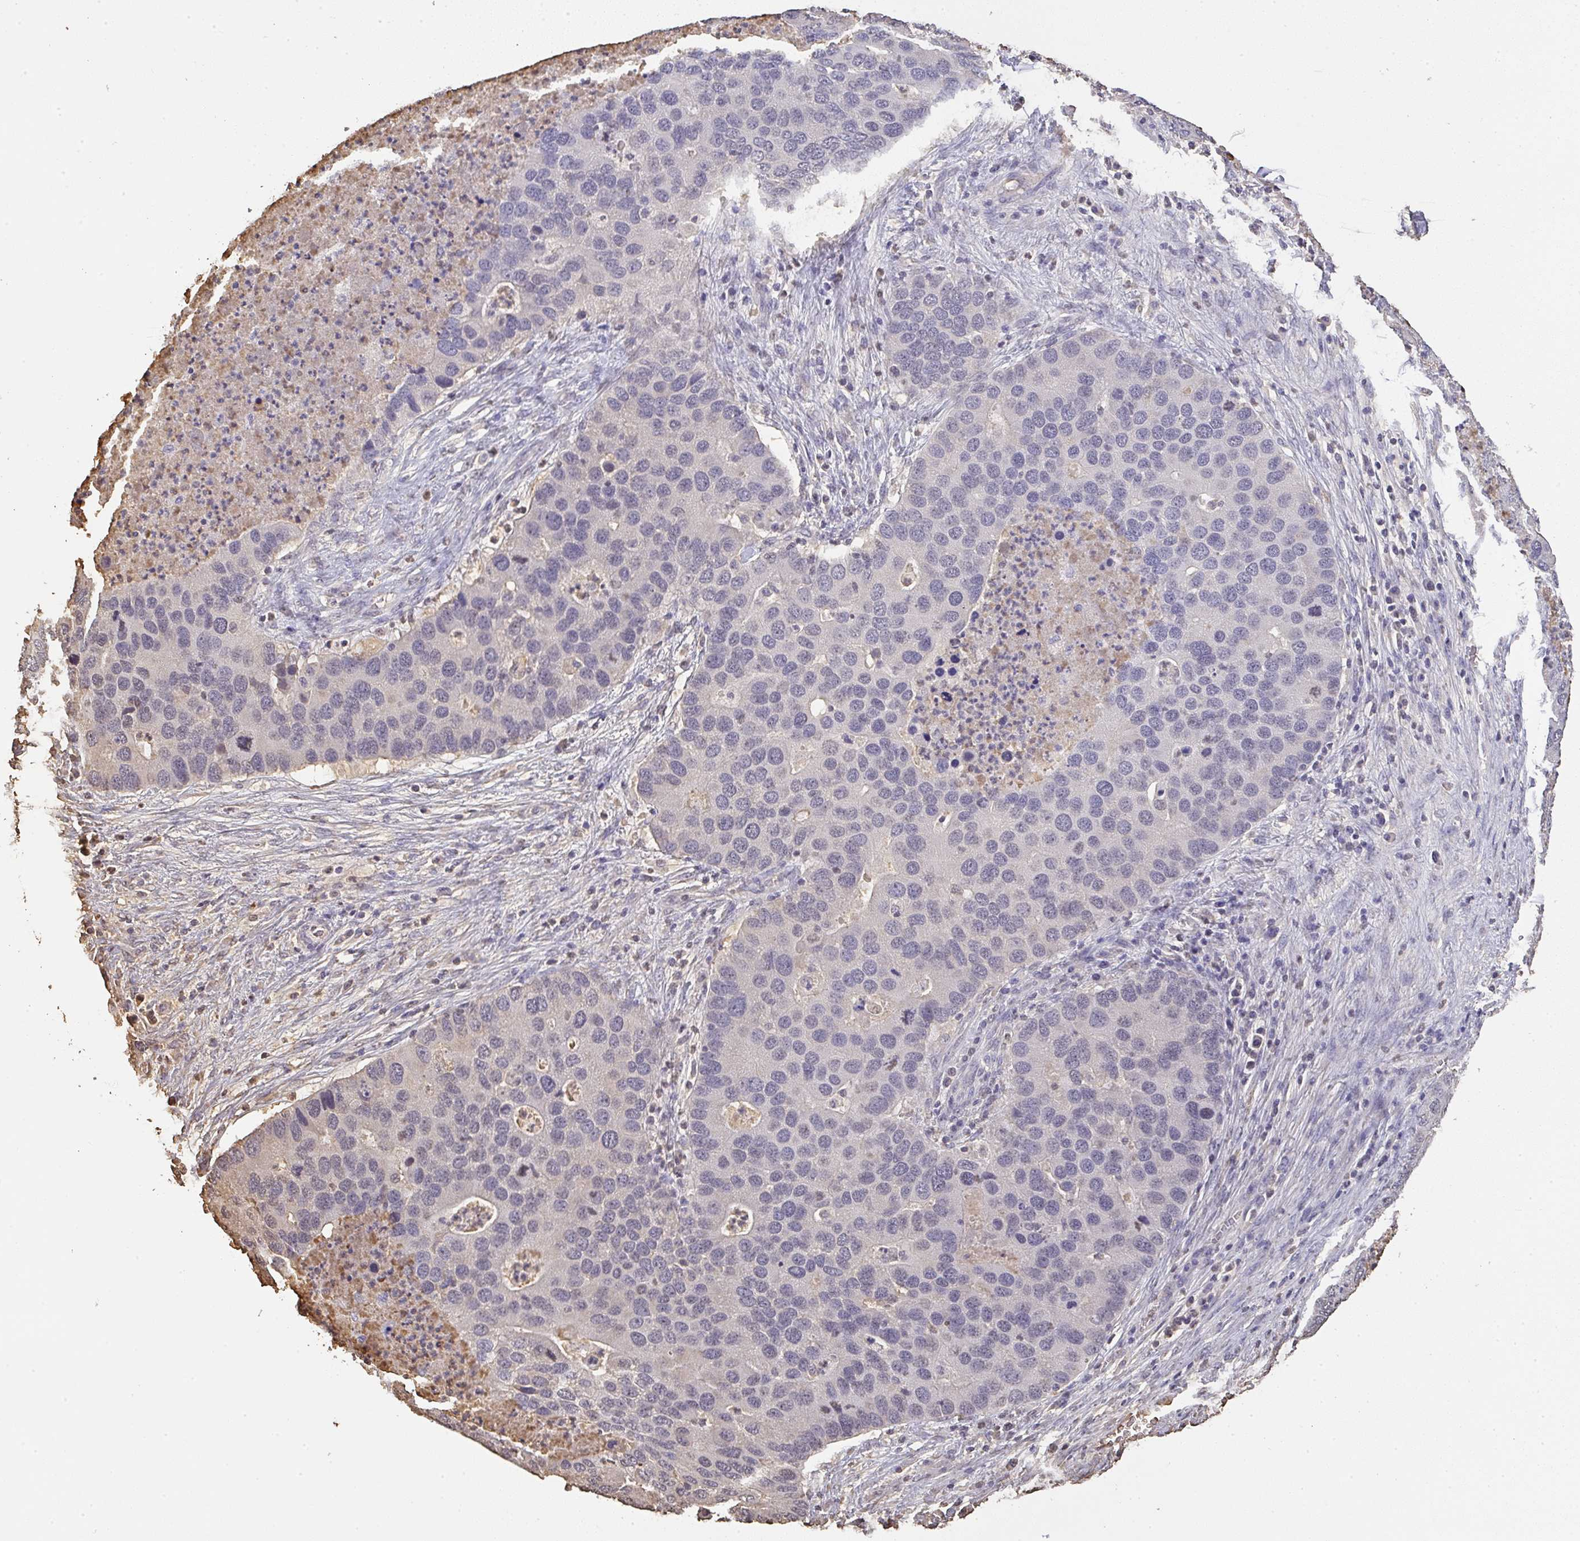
{"staining": {"intensity": "negative", "quantity": "none", "location": "none"}, "tissue": "lung cancer", "cell_type": "Tumor cells", "image_type": "cancer", "snomed": [{"axis": "morphology", "description": "Aneuploidy"}, {"axis": "morphology", "description": "Adenocarcinoma, NOS"}, {"axis": "topography", "description": "Lymph node"}, {"axis": "topography", "description": "Lung"}], "caption": "A photomicrograph of human lung cancer is negative for staining in tumor cells.", "gene": "SMYD5", "patient": {"sex": "female", "age": 74}}